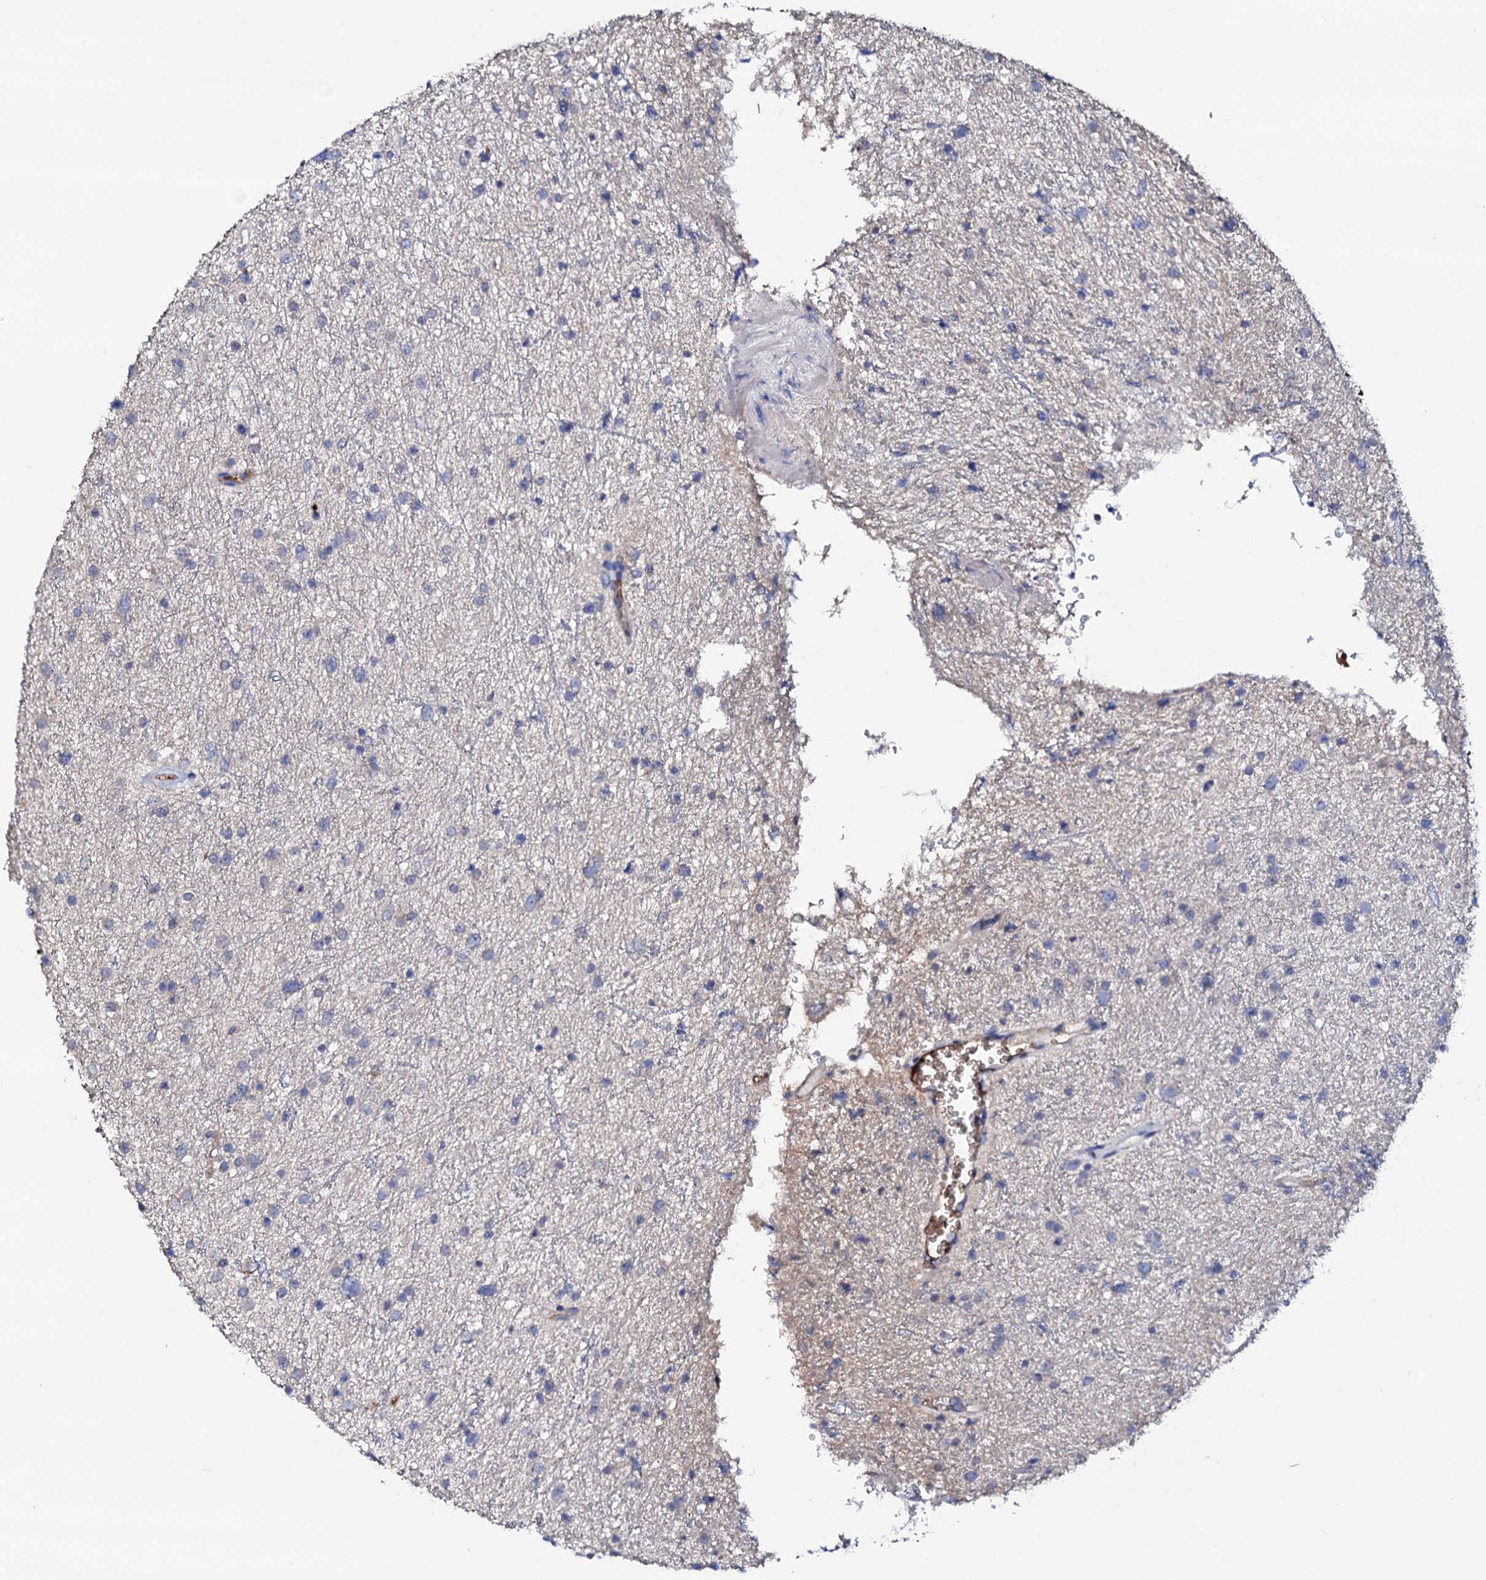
{"staining": {"intensity": "negative", "quantity": "none", "location": "none"}, "tissue": "glioma", "cell_type": "Tumor cells", "image_type": "cancer", "snomed": [{"axis": "morphology", "description": "Glioma, malignant, Low grade"}, {"axis": "topography", "description": "Cerebral cortex"}], "caption": "Immunohistochemistry (IHC) of glioma demonstrates no expression in tumor cells. (Stains: DAB (3,3'-diaminobenzidine) IHC with hematoxylin counter stain, Microscopy: brightfield microscopy at high magnification).", "gene": "TCAF2", "patient": {"sex": "female", "age": 39}}